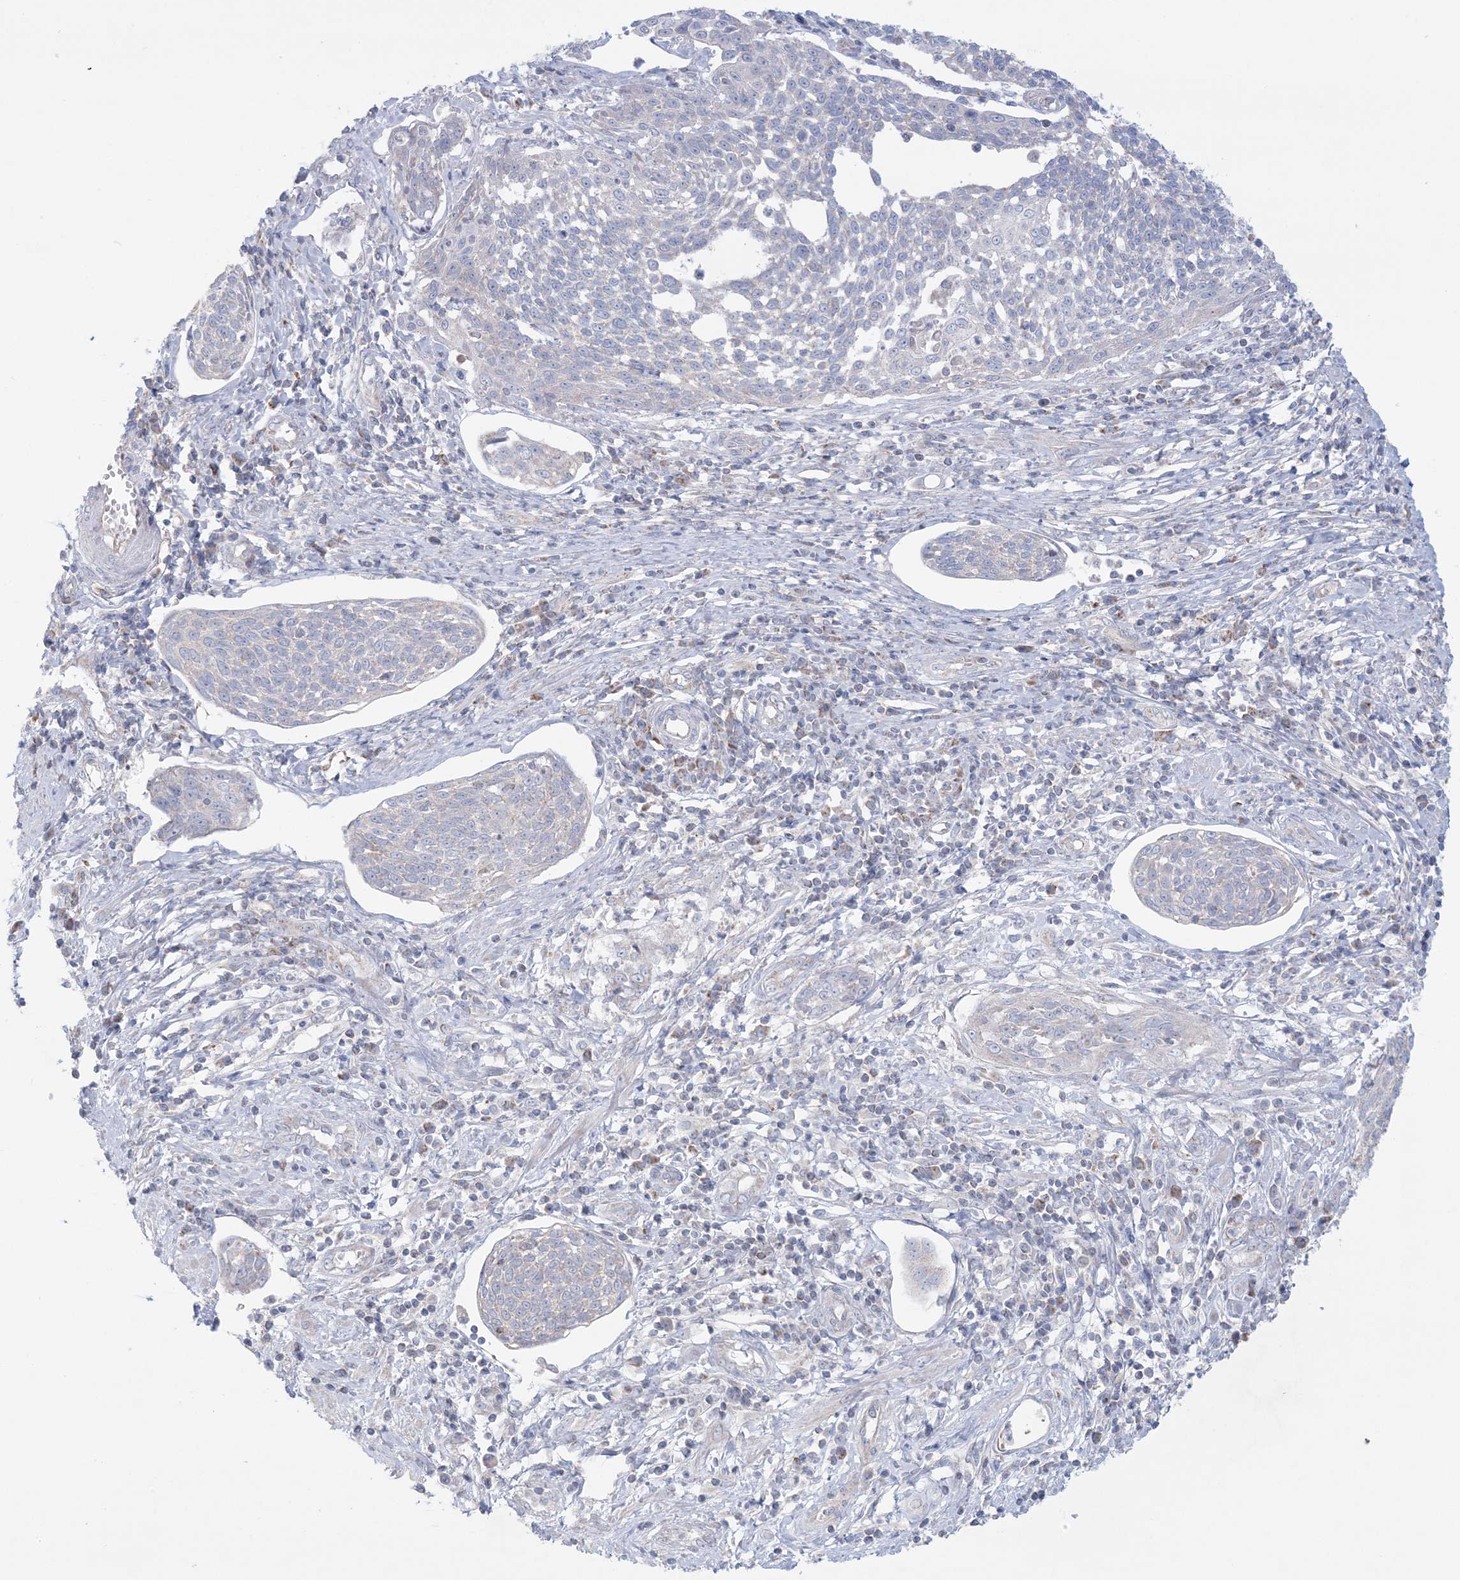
{"staining": {"intensity": "negative", "quantity": "none", "location": "none"}, "tissue": "cervical cancer", "cell_type": "Tumor cells", "image_type": "cancer", "snomed": [{"axis": "morphology", "description": "Squamous cell carcinoma, NOS"}, {"axis": "topography", "description": "Cervix"}], "caption": "Tumor cells show no significant expression in cervical squamous cell carcinoma. (Brightfield microscopy of DAB immunohistochemistry at high magnification).", "gene": "KCTD6", "patient": {"sex": "female", "age": 34}}